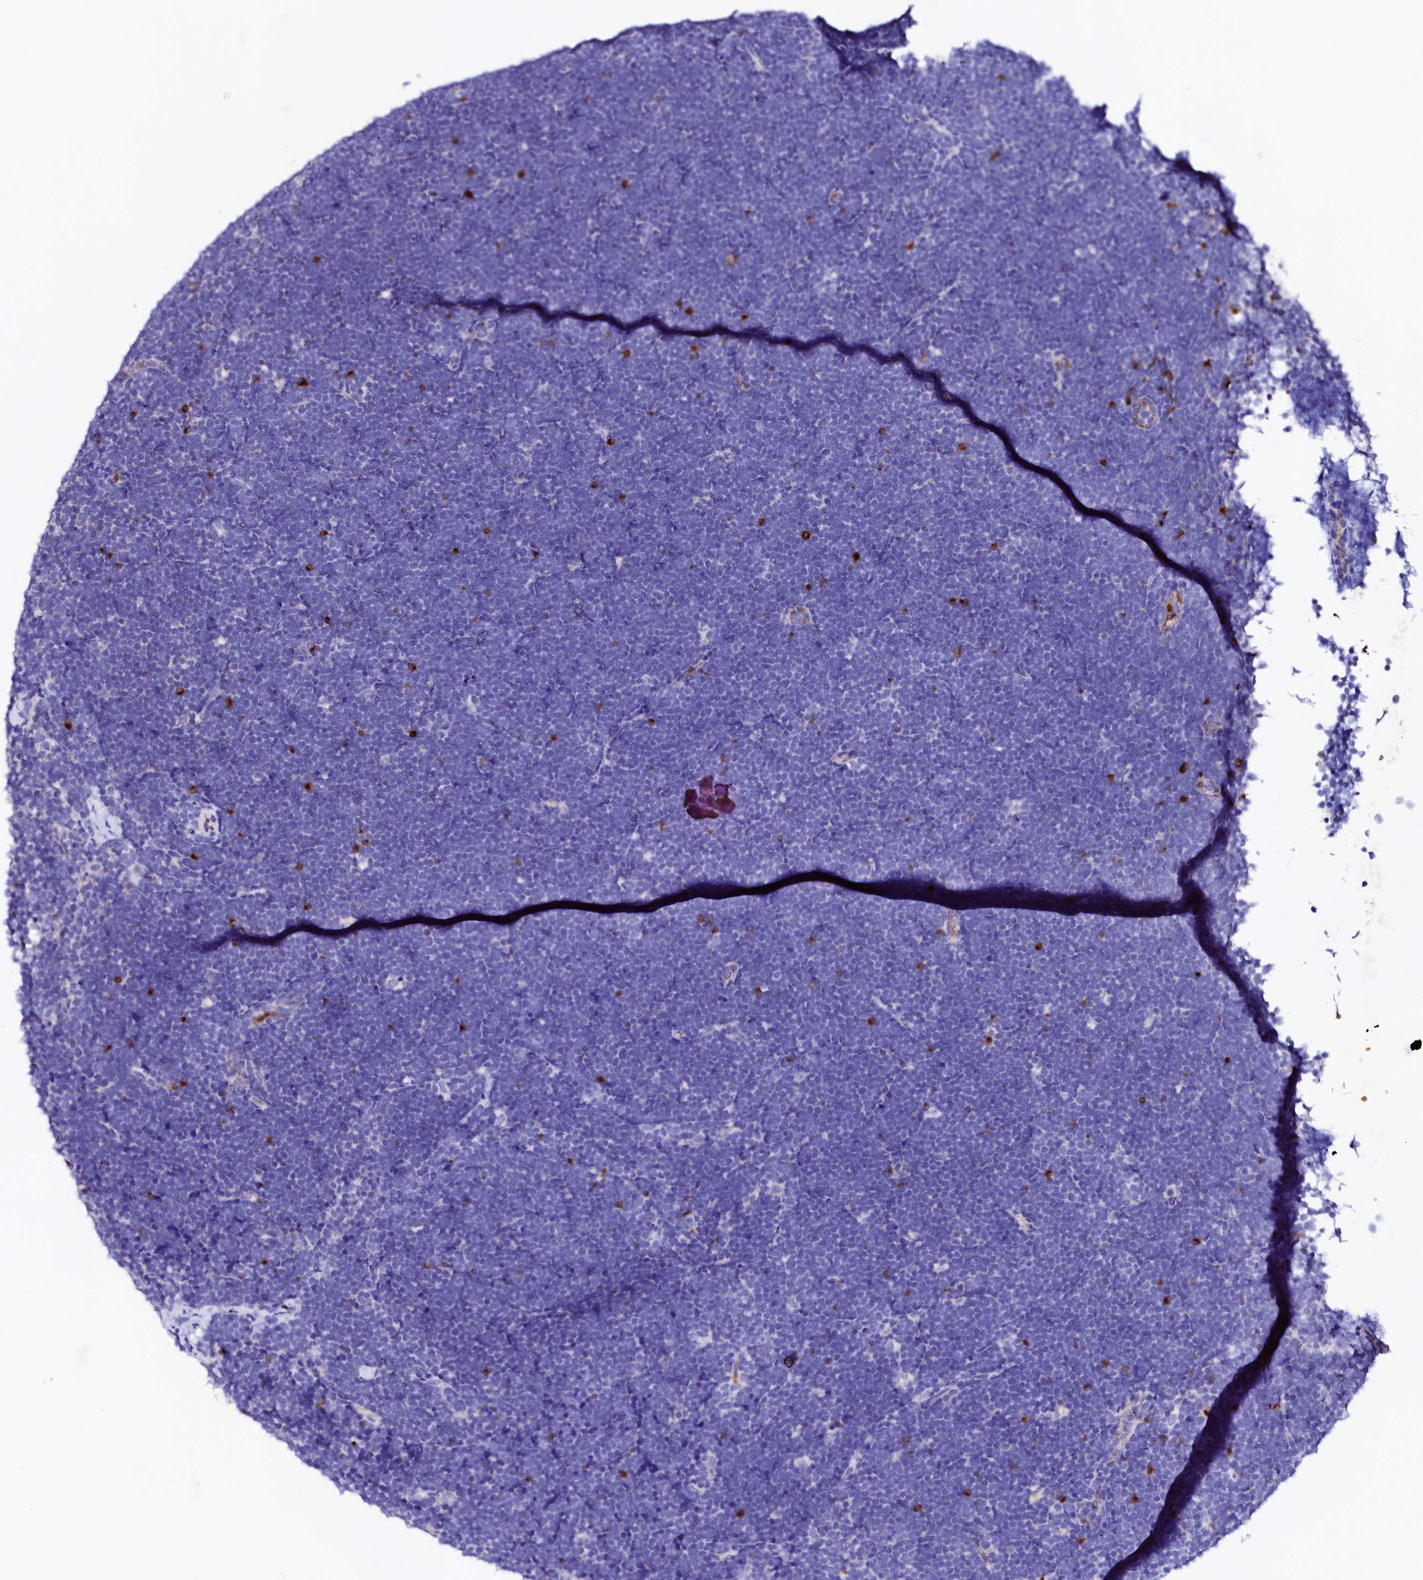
{"staining": {"intensity": "negative", "quantity": "none", "location": "none"}, "tissue": "lymphoma", "cell_type": "Tumor cells", "image_type": "cancer", "snomed": [{"axis": "morphology", "description": "Malignant lymphoma, non-Hodgkin's type, High grade"}, {"axis": "topography", "description": "Lymph node"}], "caption": "This is an IHC histopathology image of lymphoma. There is no staining in tumor cells.", "gene": "RAB27A", "patient": {"sex": "male", "age": 13}}